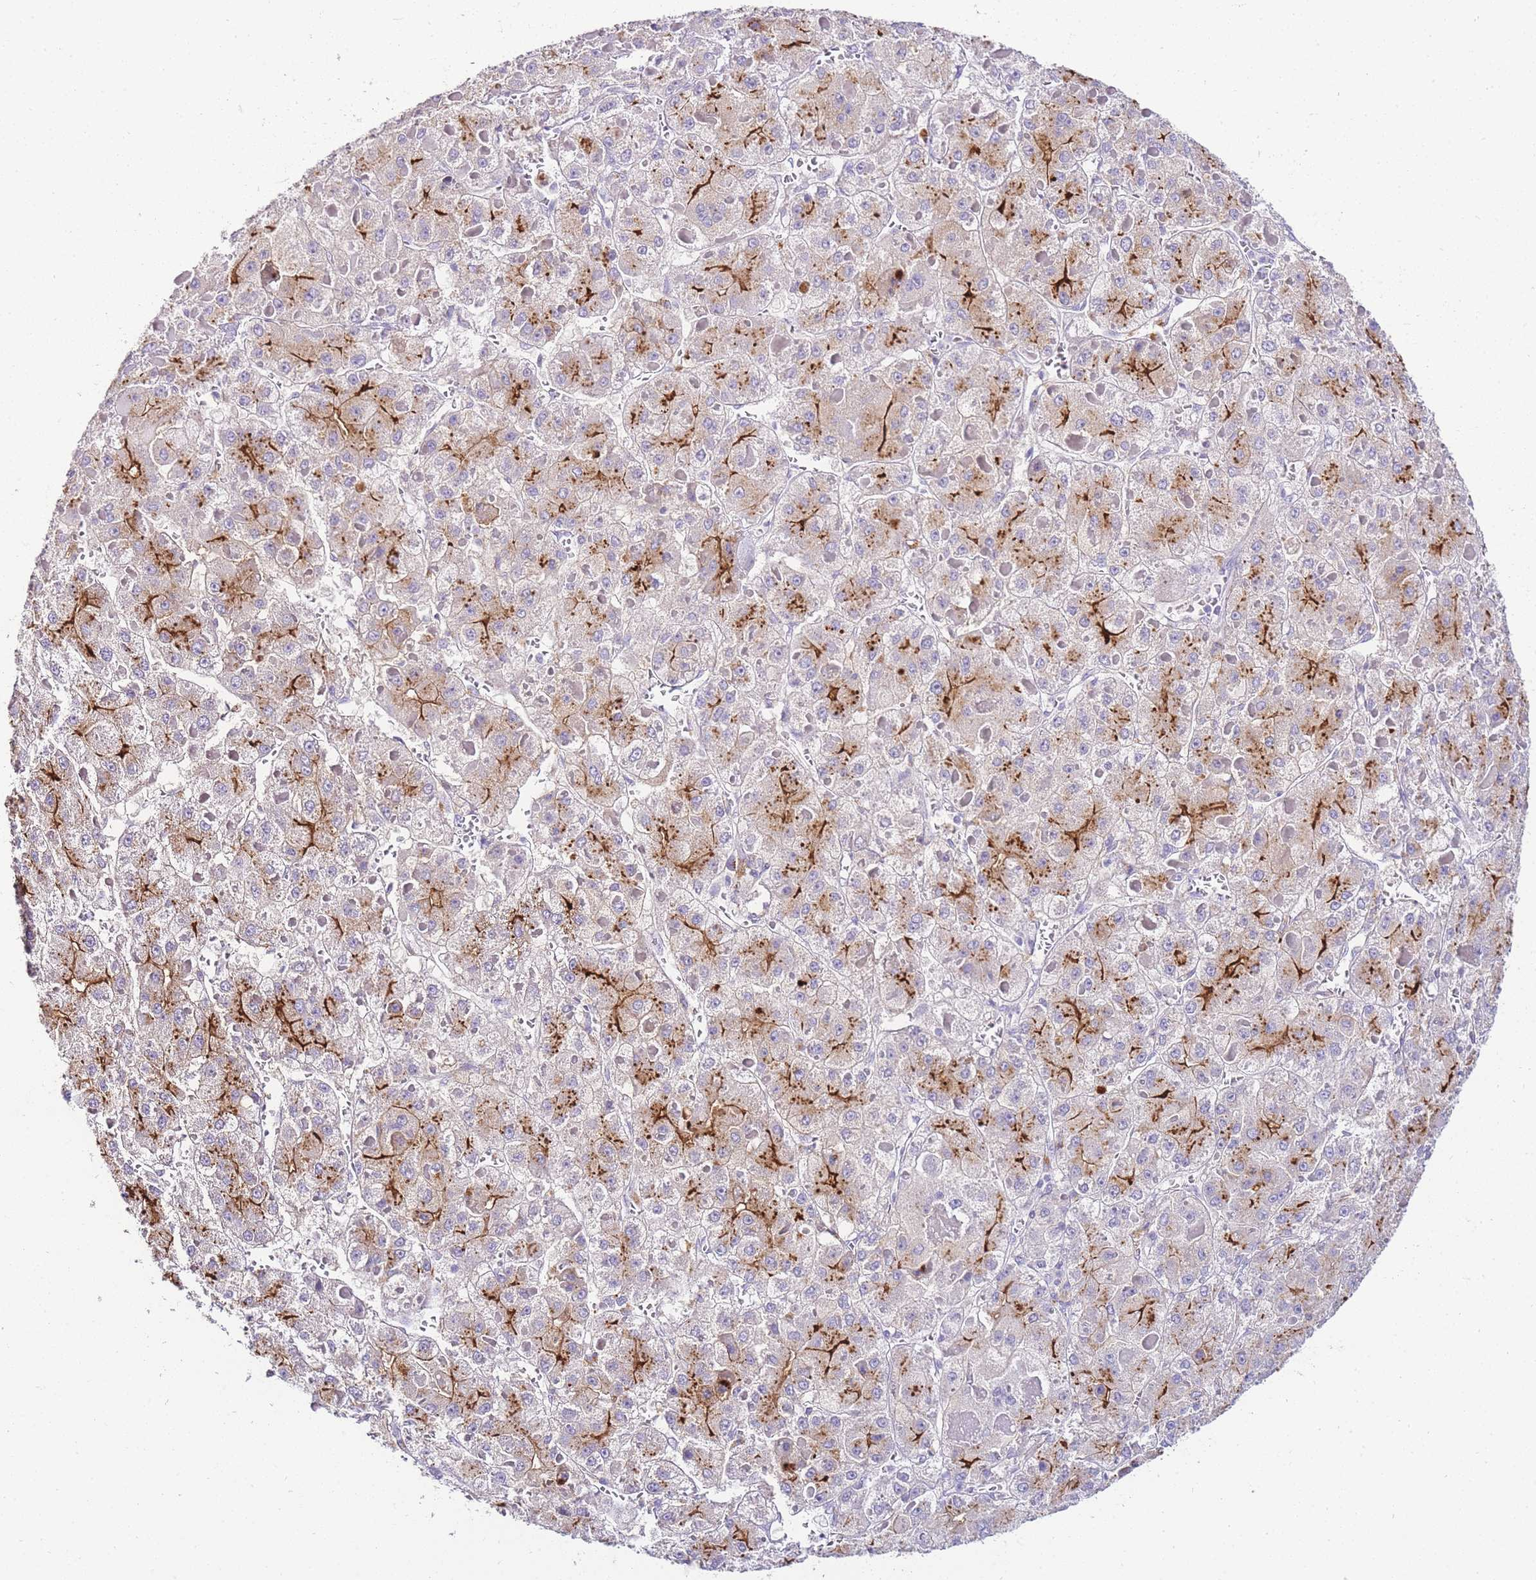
{"staining": {"intensity": "moderate", "quantity": "<25%", "location": "cytoplasmic/membranous"}, "tissue": "liver cancer", "cell_type": "Tumor cells", "image_type": "cancer", "snomed": [{"axis": "morphology", "description": "Carcinoma, Hepatocellular, NOS"}, {"axis": "topography", "description": "Liver"}], "caption": "Human liver cancer (hepatocellular carcinoma) stained with a brown dye reveals moderate cytoplasmic/membranous positive positivity in approximately <25% of tumor cells.", "gene": "DPP4", "patient": {"sex": "female", "age": 73}}